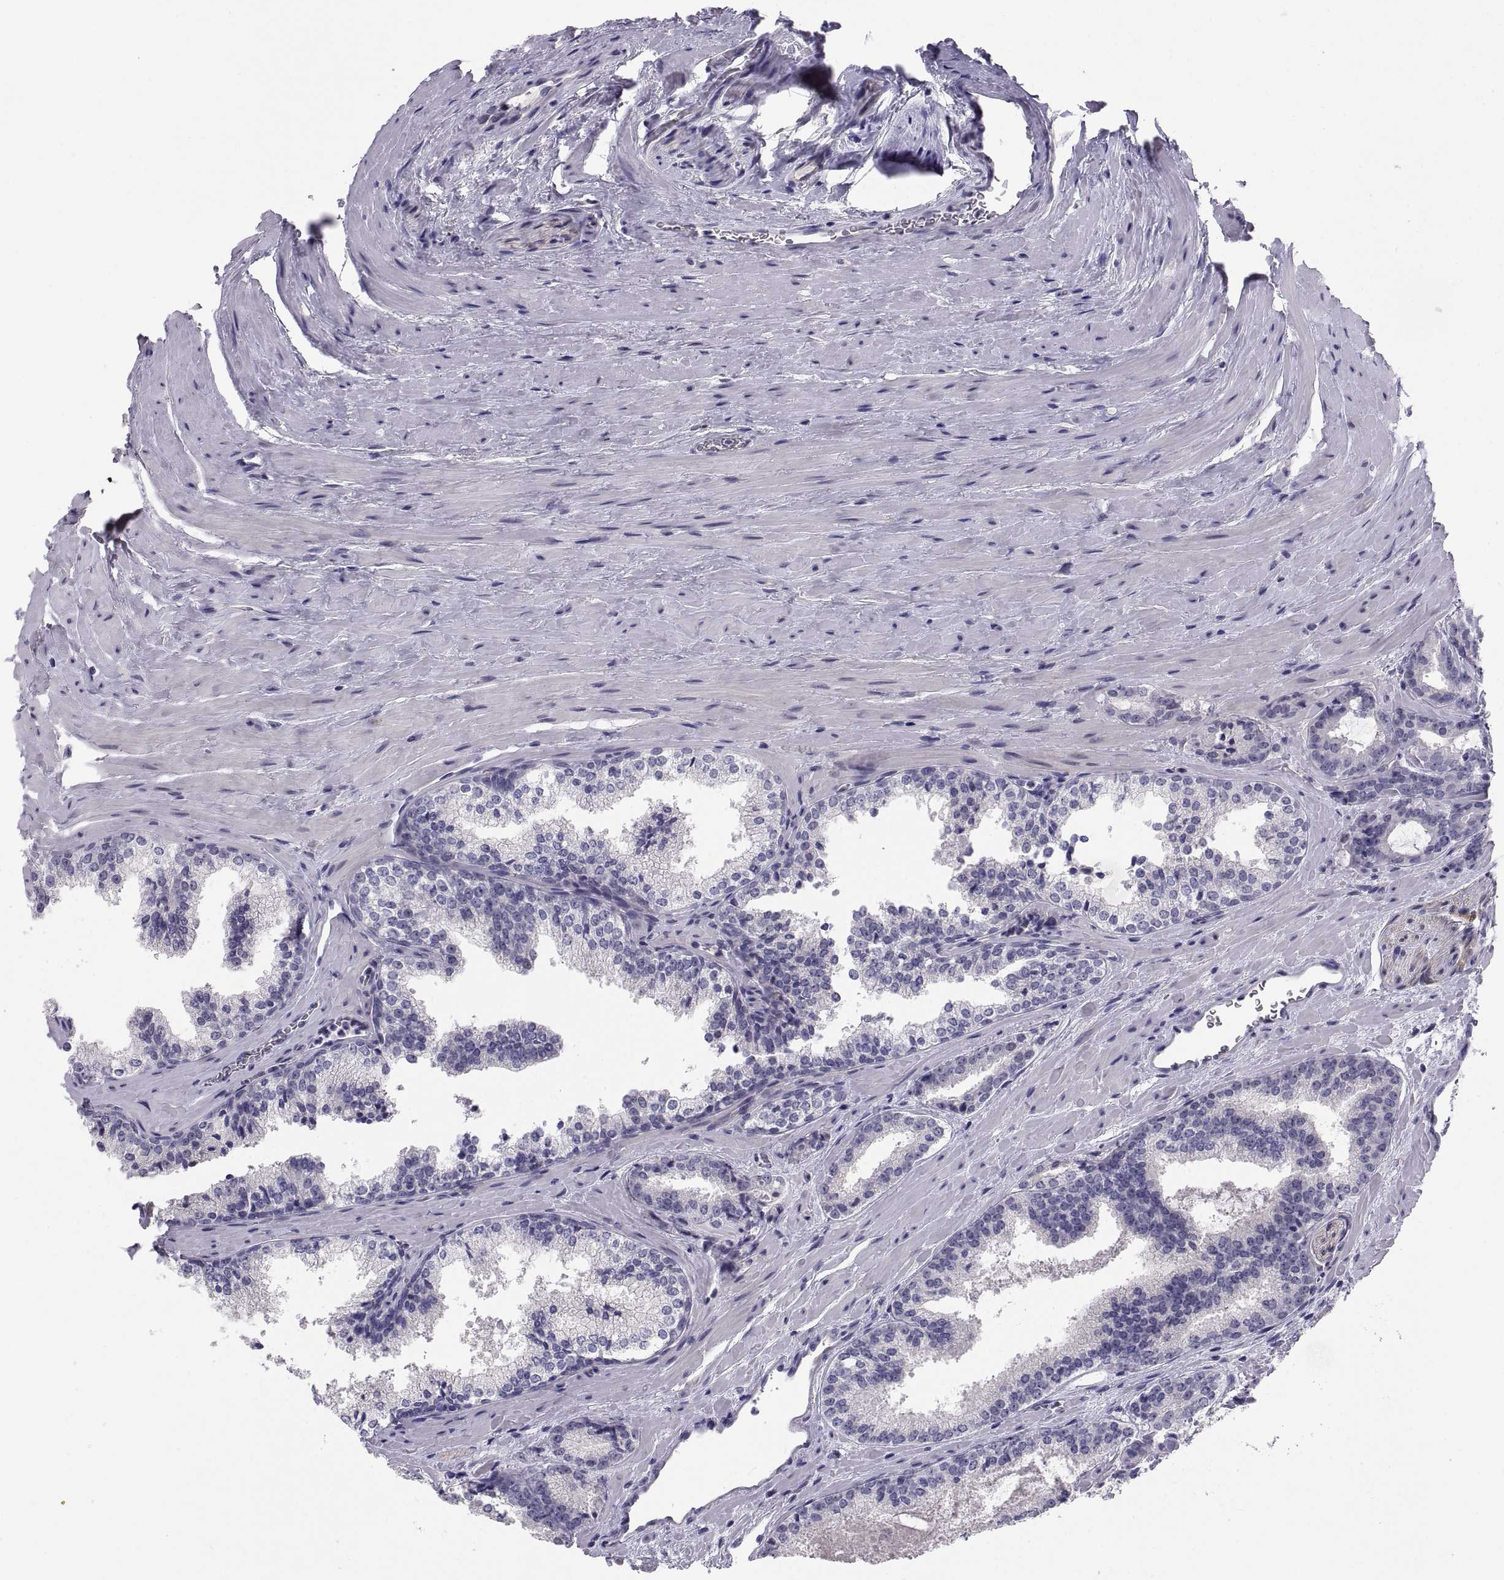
{"staining": {"intensity": "negative", "quantity": "none", "location": "none"}, "tissue": "prostate cancer", "cell_type": "Tumor cells", "image_type": "cancer", "snomed": [{"axis": "morphology", "description": "Adenocarcinoma, NOS"}, {"axis": "morphology", "description": "Adenocarcinoma, High grade"}, {"axis": "topography", "description": "Prostate"}], "caption": "DAB (3,3'-diaminobenzidine) immunohistochemical staining of prostate cancer (adenocarcinoma (high-grade)) demonstrates no significant positivity in tumor cells. Nuclei are stained in blue.", "gene": "TEX13A", "patient": {"sex": "male", "age": 62}}